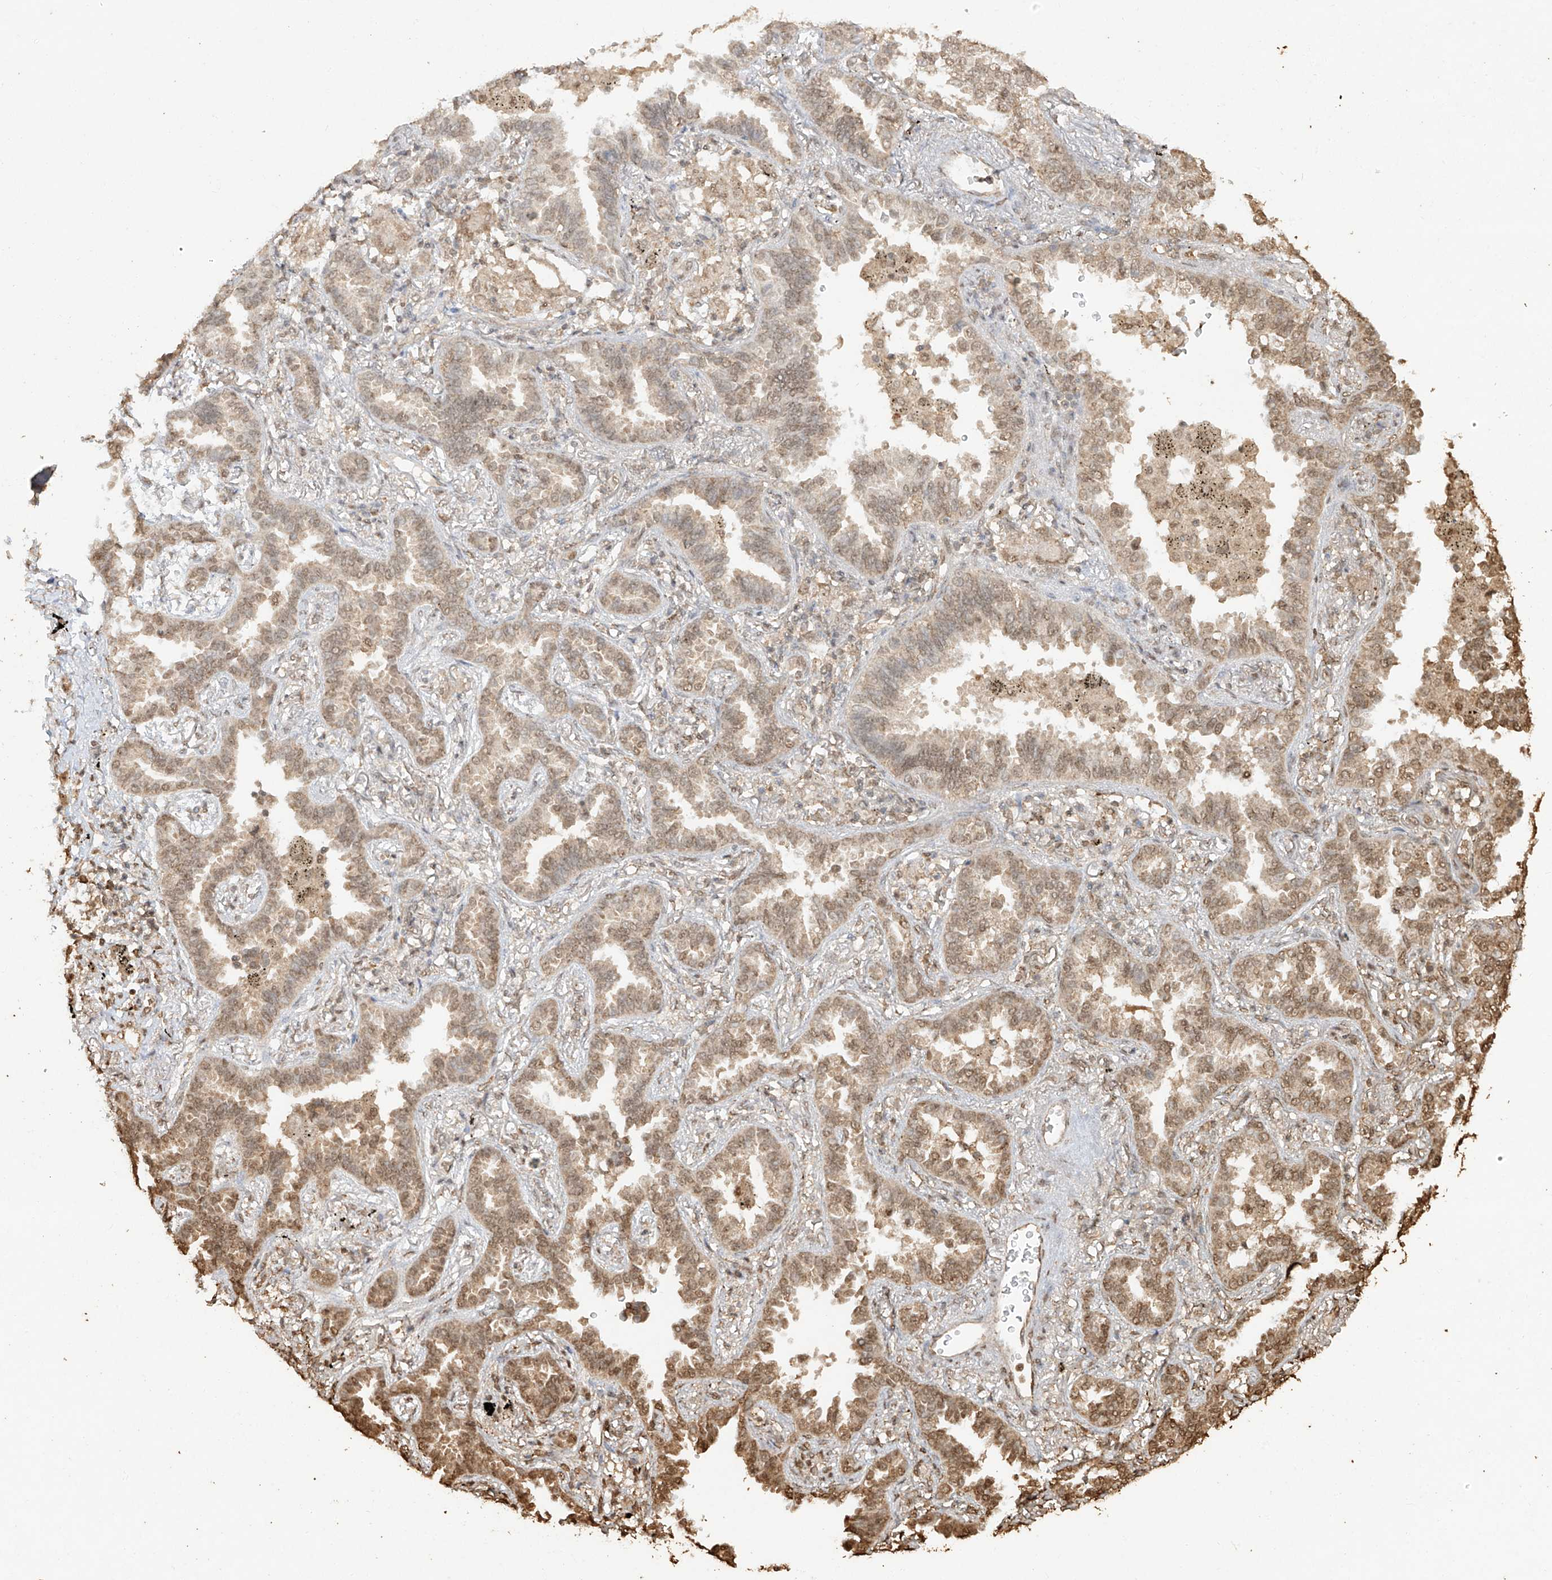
{"staining": {"intensity": "moderate", "quantity": ">75%", "location": "nuclear"}, "tissue": "lung cancer", "cell_type": "Tumor cells", "image_type": "cancer", "snomed": [{"axis": "morphology", "description": "Normal tissue, NOS"}, {"axis": "morphology", "description": "Adenocarcinoma, NOS"}, {"axis": "topography", "description": "Lung"}], "caption": "Human lung cancer stained with a brown dye displays moderate nuclear positive expression in approximately >75% of tumor cells.", "gene": "TIGAR", "patient": {"sex": "male", "age": 59}}